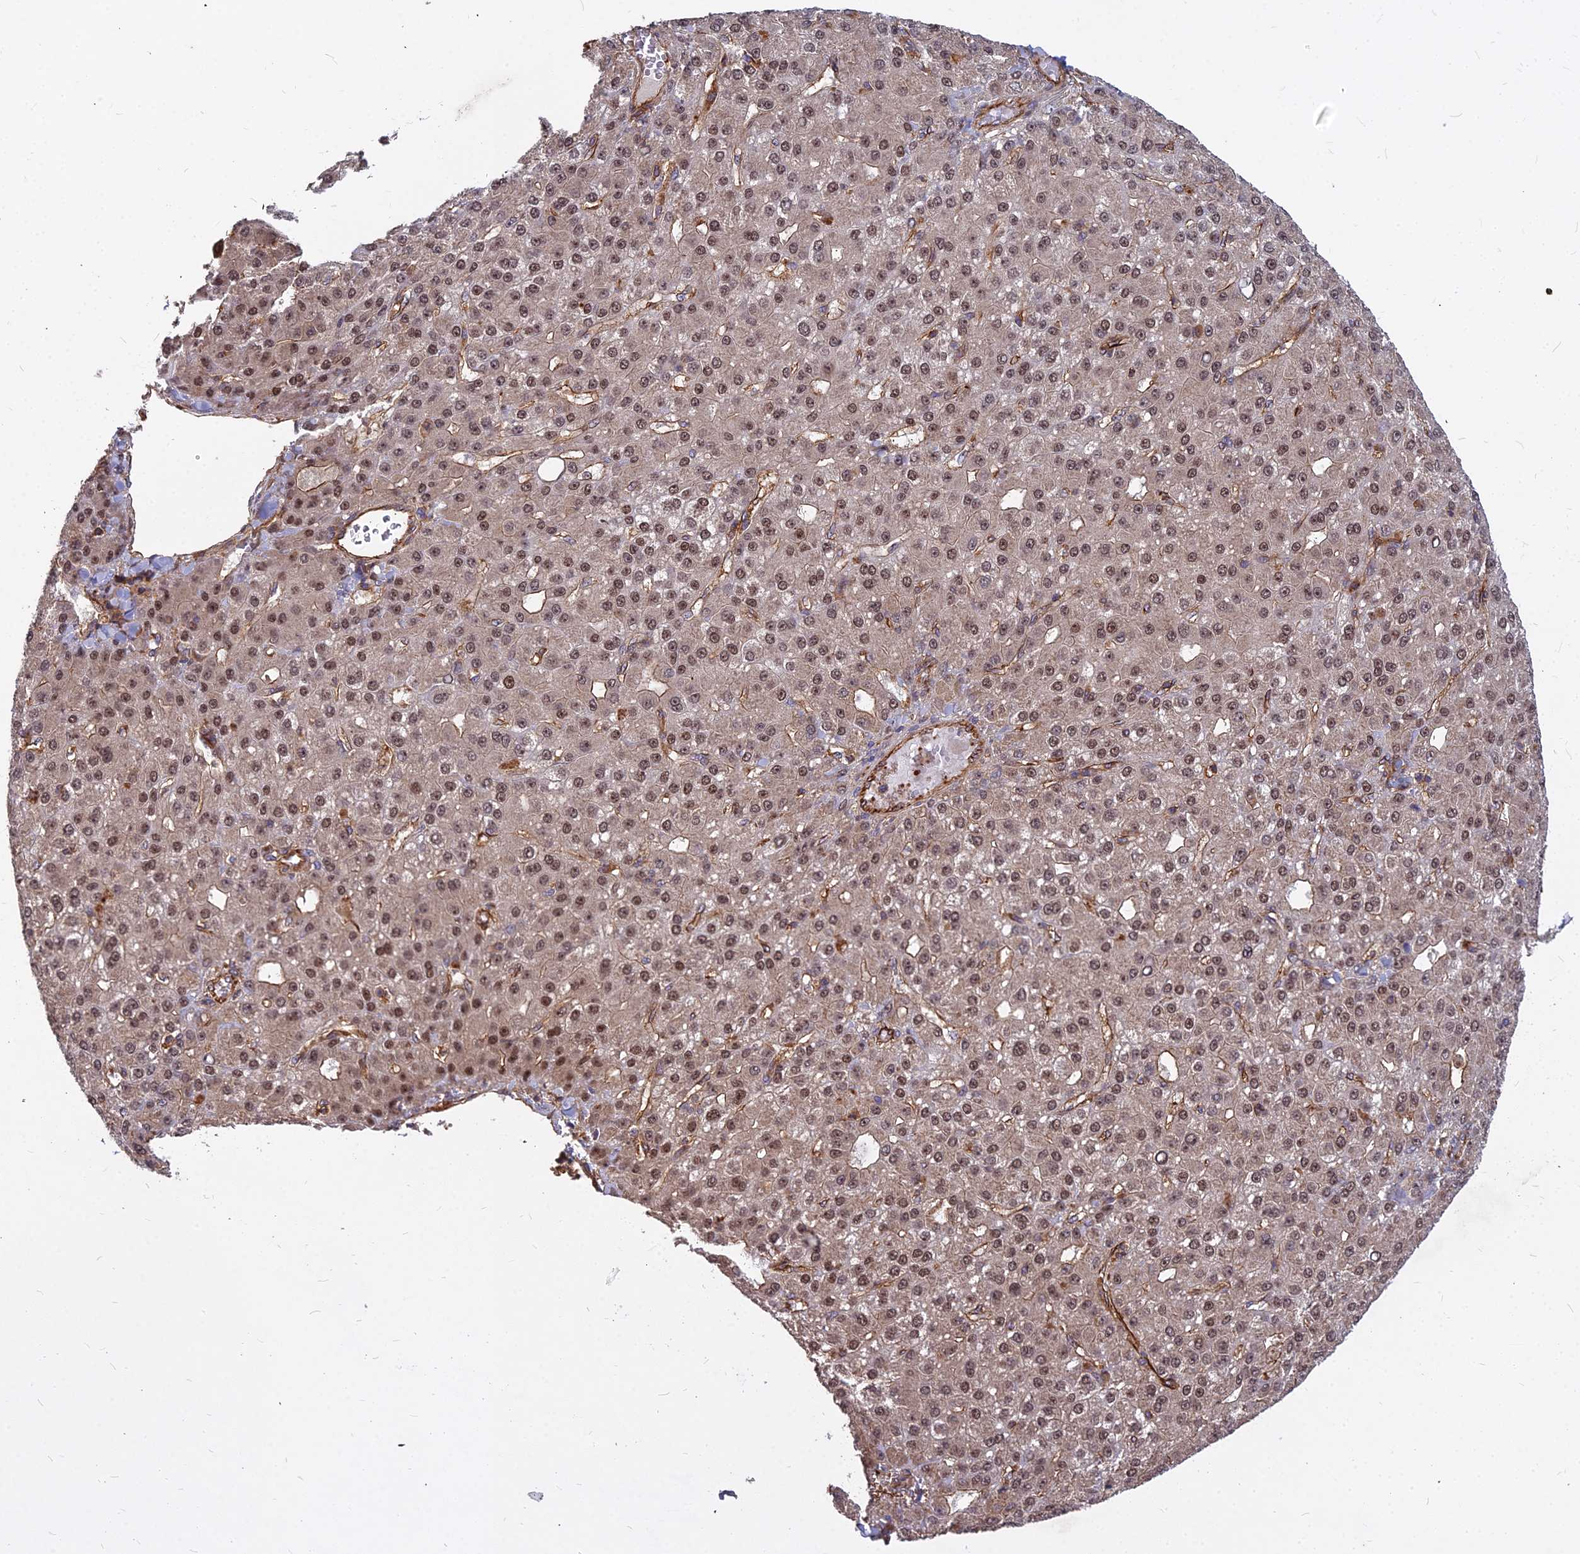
{"staining": {"intensity": "moderate", "quantity": ">75%", "location": "cytoplasmic/membranous,nuclear"}, "tissue": "liver cancer", "cell_type": "Tumor cells", "image_type": "cancer", "snomed": [{"axis": "morphology", "description": "Carcinoma, Hepatocellular, NOS"}, {"axis": "topography", "description": "Liver"}], "caption": "There is medium levels of moderate cytoplasmic/membranous and nuclear expression in tumor cells of liver cancer, as demonstrated by immunohistochemical staining (brown color).", "gene": "TCEA3", "patient": {"sex": "male", "age": 67}}